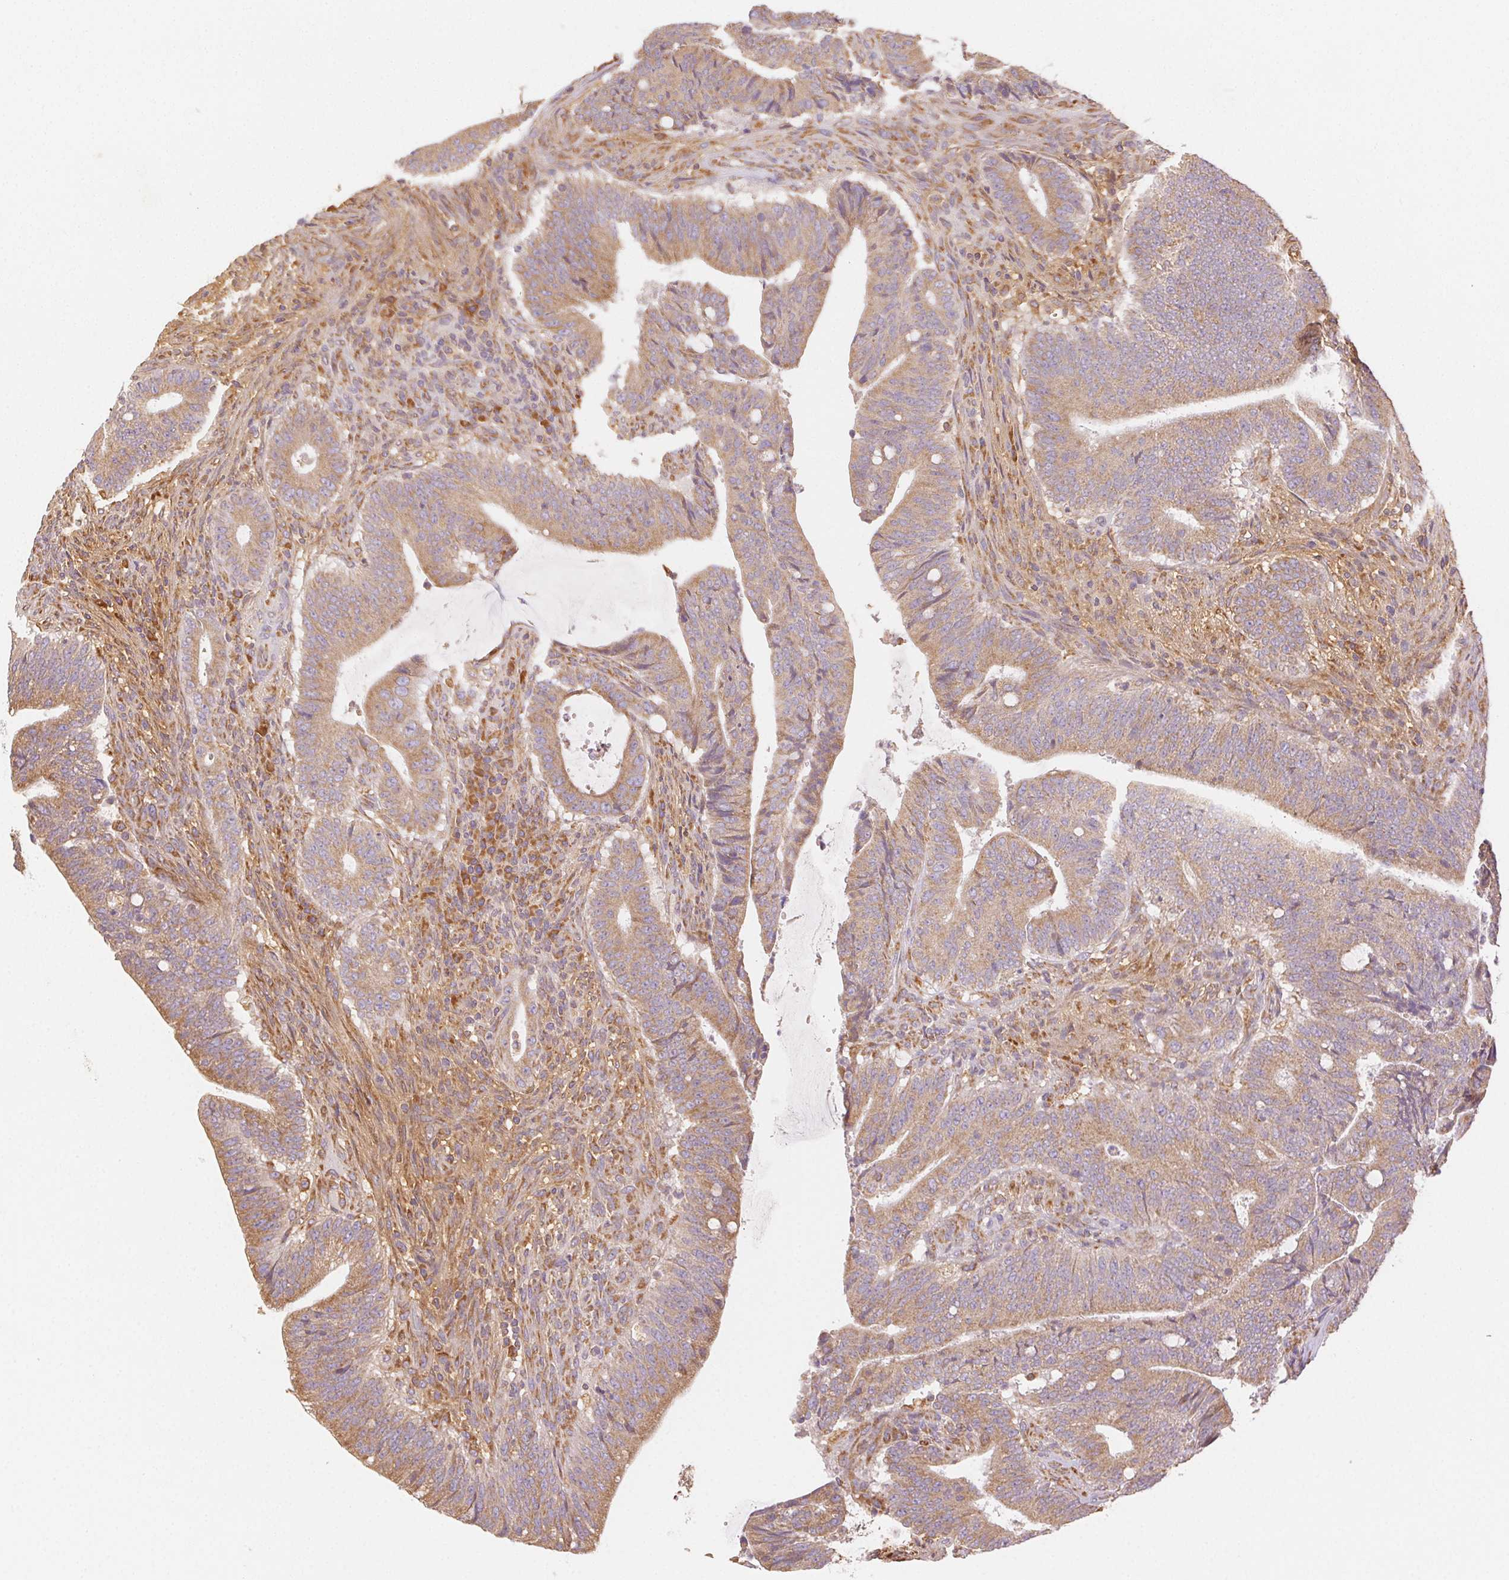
{"staining": {"intensity": "moderate", "quantity": ">75%", "location": "cytoplasmic/membranous"}, "tissue": "colorectal cancer", "cell_type": "Tumor cells", "image_type": "cancer", "snomed": [{"axis": "morphology", "description": "Adenocarcinoma, NOS"}, {"axis": "topography", "description": "Colon"}], "caption": "Protein expression analysis of colorectal cancer exhibits moderate cytoplasmic/membranous positivity in approximately >75% of tumor cells. (Stains: DAB in brown, nuclei in blue, Microscopy: brightfield microscopy at high magnification).", "gene": "ENTREP1", "patient": {"sex": "female", "age": 43}}